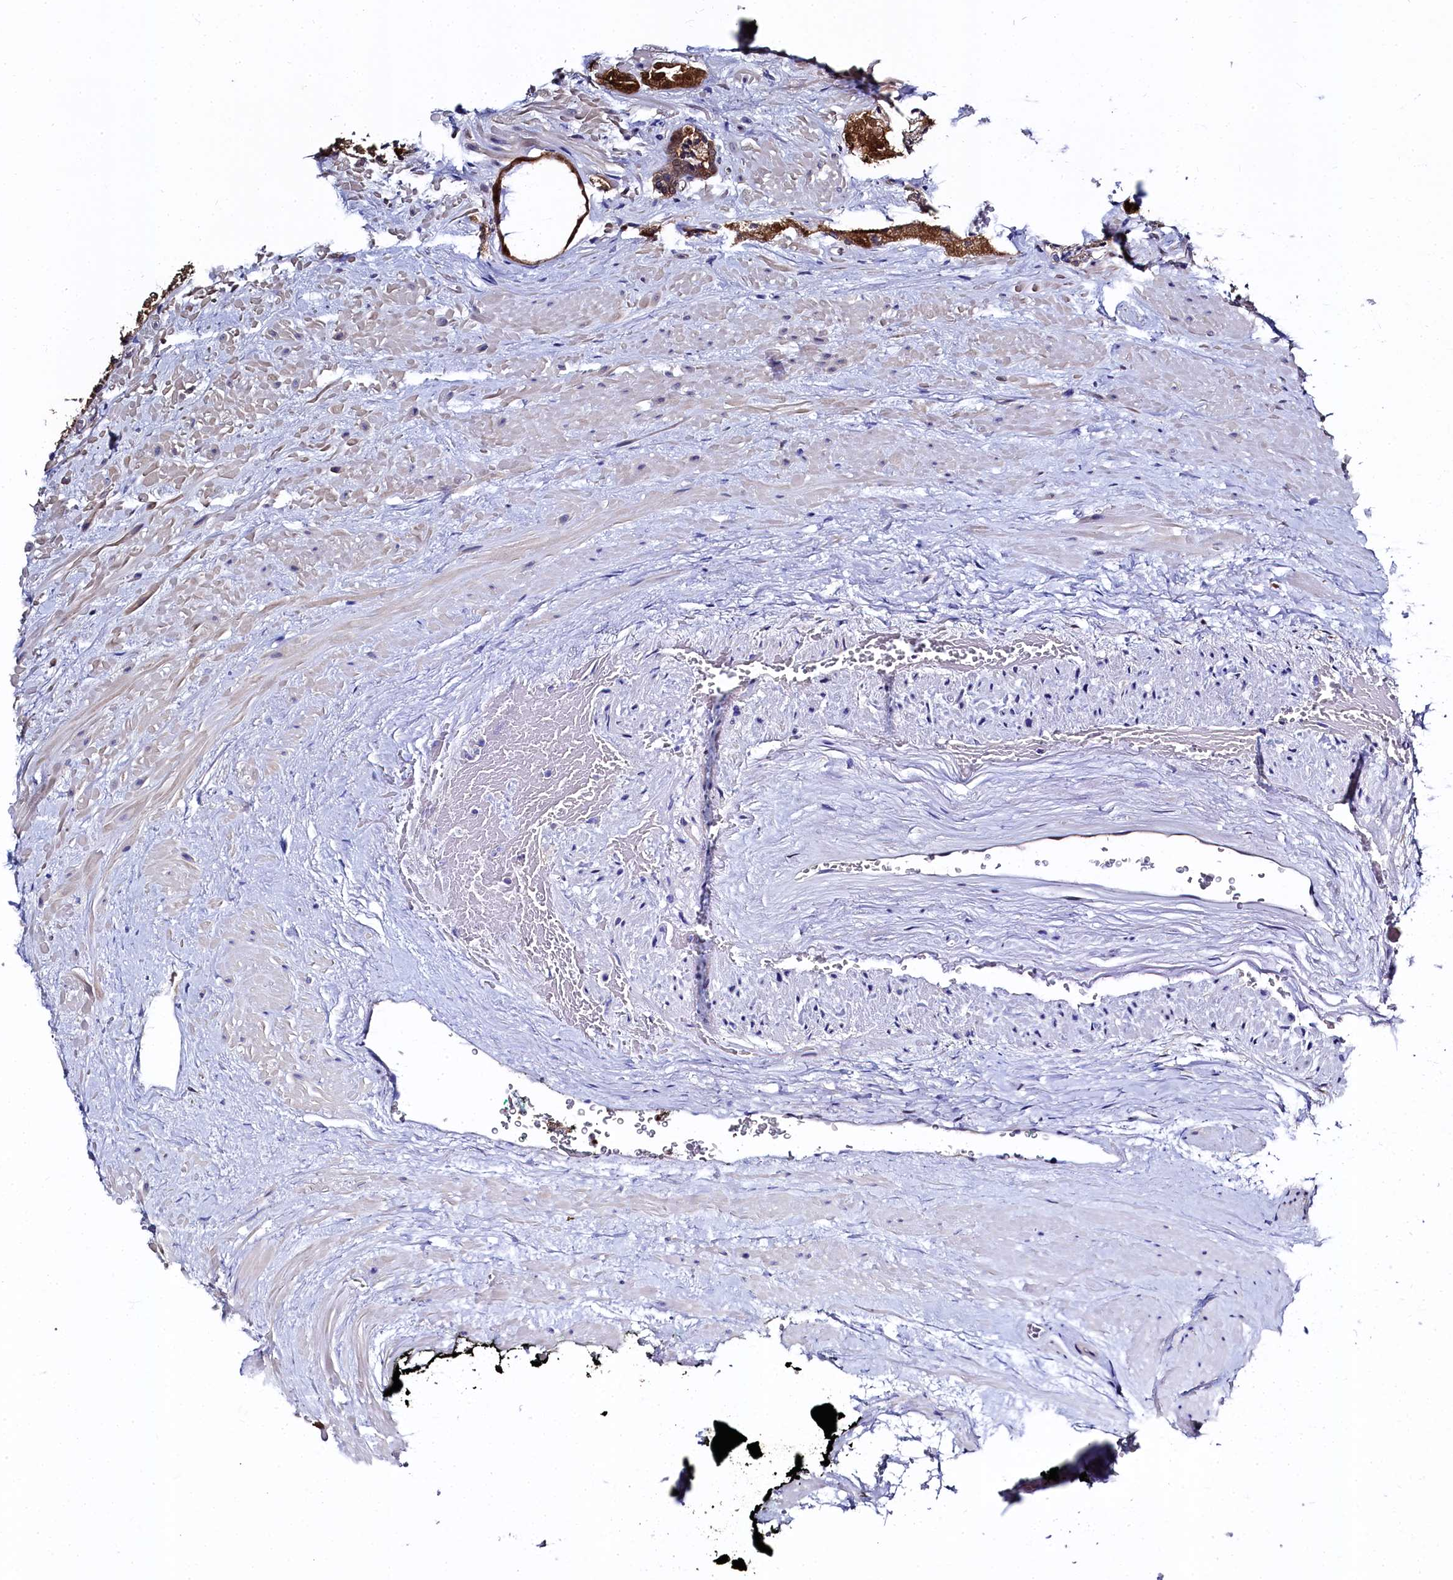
{"staining": {"intensity": "moderate", "quantity": ">75%", "location": "cytoplasmic/membranous"}, "tissue": "prostate cancer", "cell_type": "Tumor cells", "image_type": "cancer", "snomed": [{"axis": "morphology", "description": "Adenocarcinoma, High grade"}, {"axis": "topography", "description": "Prostate"}], "caption": "A high-resolution image shows immunohistochemistry staining of prostate high-grade adenocarcinoma, which shows moderate cytoplasmic/membranous staining in about >75% of tumor cells.", "gene": "C11orf54", "patient": {"sex": "male", "age": 71}}